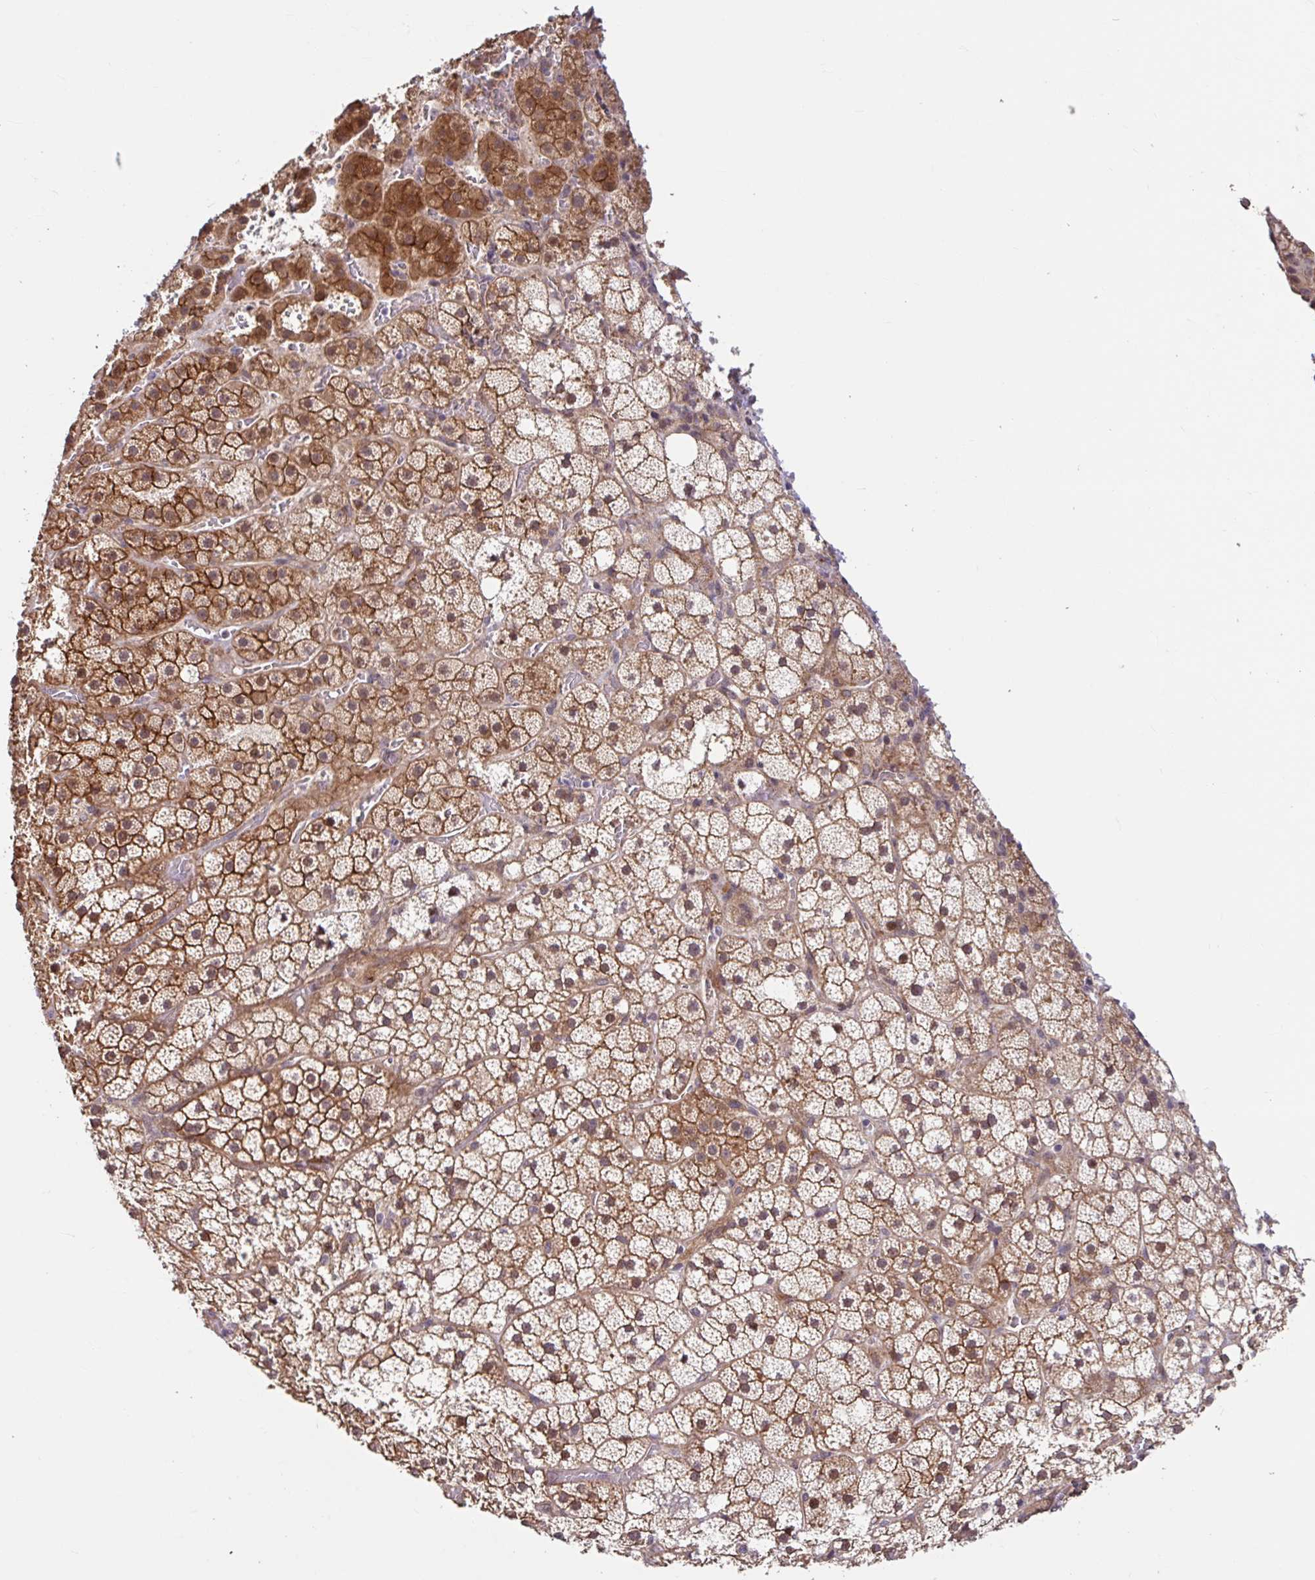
{"staining": {"intensity": "moderate", "quantity": ">75%", "location": "cytoplasmic/membranous,nuclear"}, "tissue": "adrenal gland", "cell_type": "Glandular cells", "image_type": "normal", "snomed": [{"axis": "morphology", "description": "Normal tissue, NOS"}, {"axis": "topography", "description": "Adrenal gland"}], "caption": "Moderate cytoplasmic/membranous,nuclear expression for a protein is seen in about >75% of glandular cells of normal adrenal gland using IHC.", "gene": "STYXL1", "patient": {"sex": "male", "age": 53}}